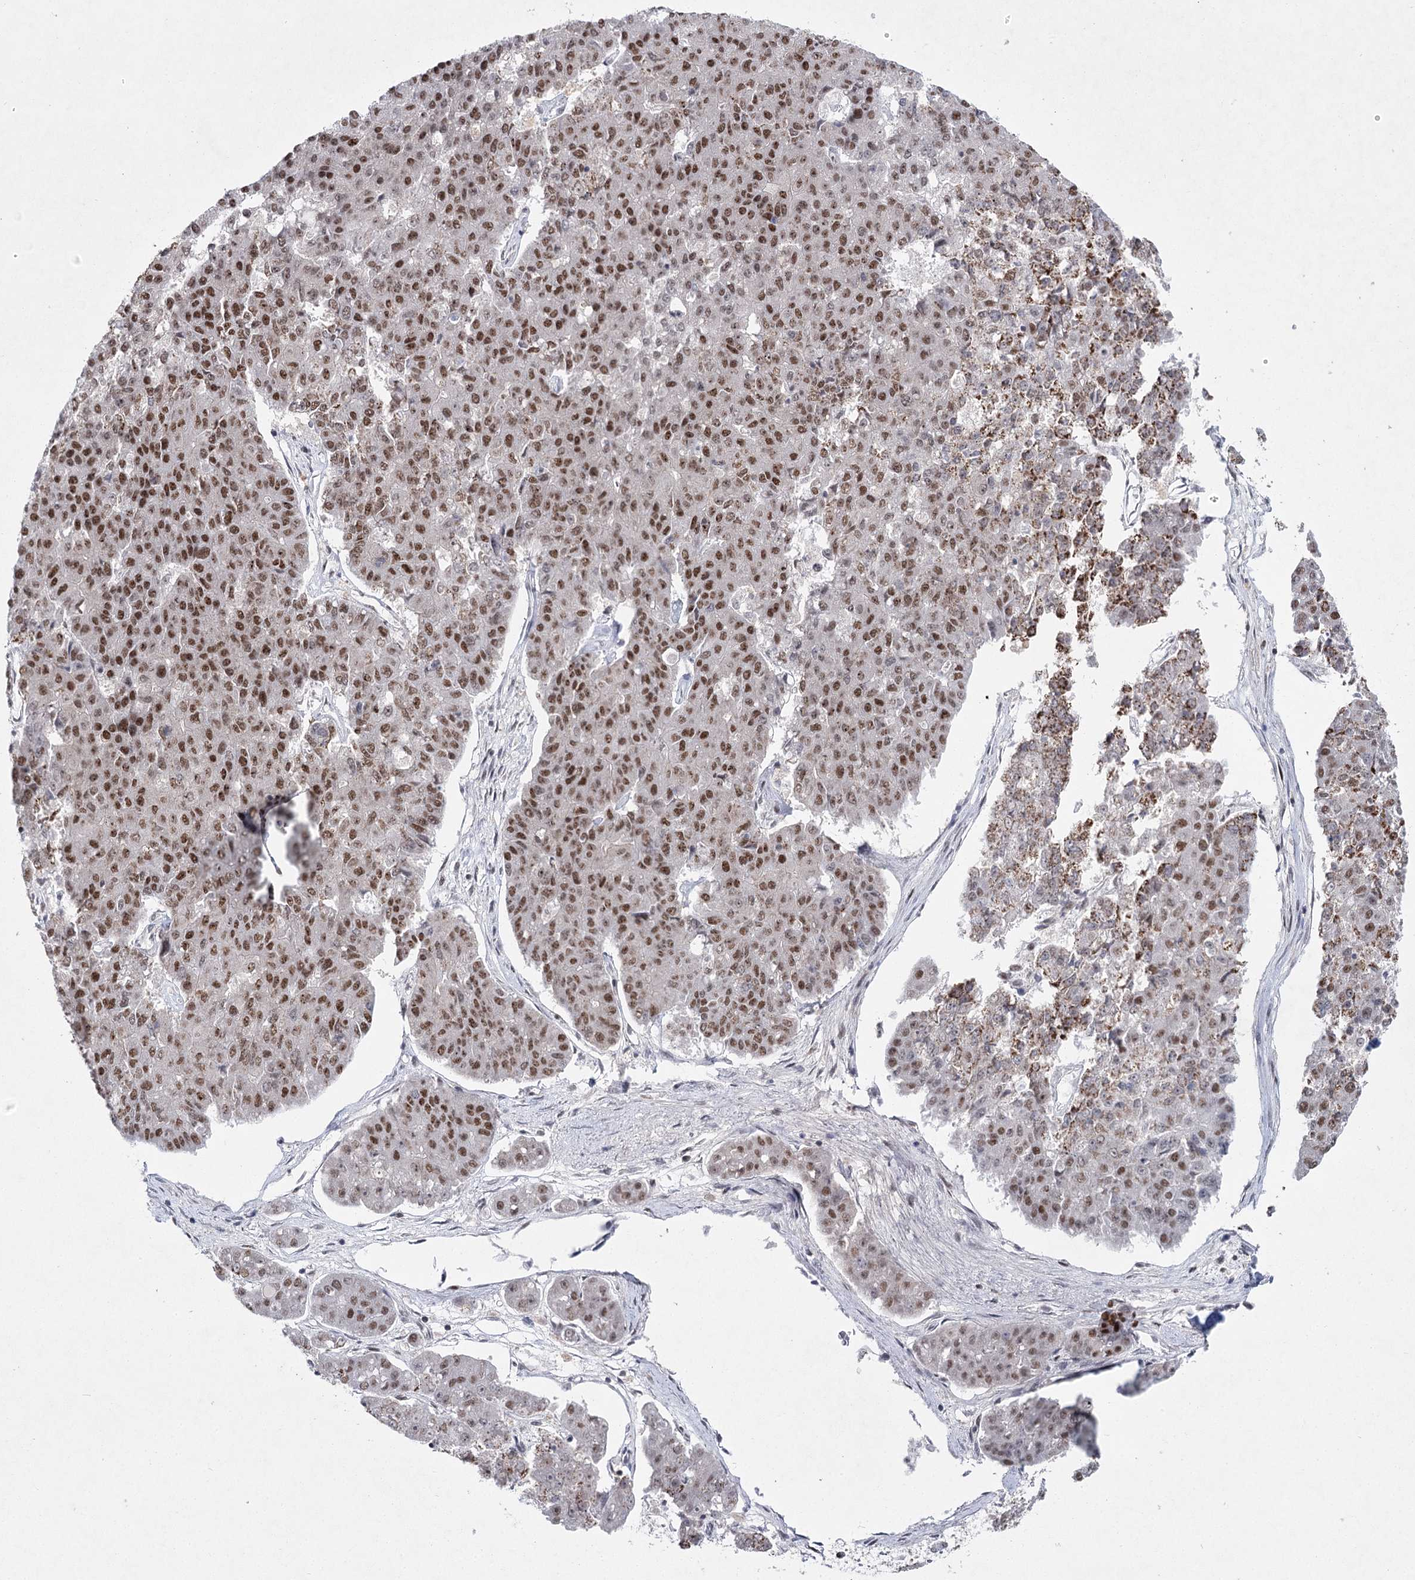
{"staining": {"intensity": "moderate", "quantity": ">75%", "location": "nuclear"}, "tissue": "pancreatic cancer", "cell_type": "Tumor cells", "image_type": "cancer", "snomed": [{"axis": "morphology", "description": "Adenocarcinoma, NOS"}, {"axis": "topography", "description": "Pancreas"}], "caption": "An immunohistochemistry photomicrograph of neoplastic tissue is shown. Protein staining in brown highlights moderate nuclear positivity in pancreatic adenocarcinoma within tumor cells.", "gene": "SCAF8", "patient": {"sex": "male", "age": 50}}